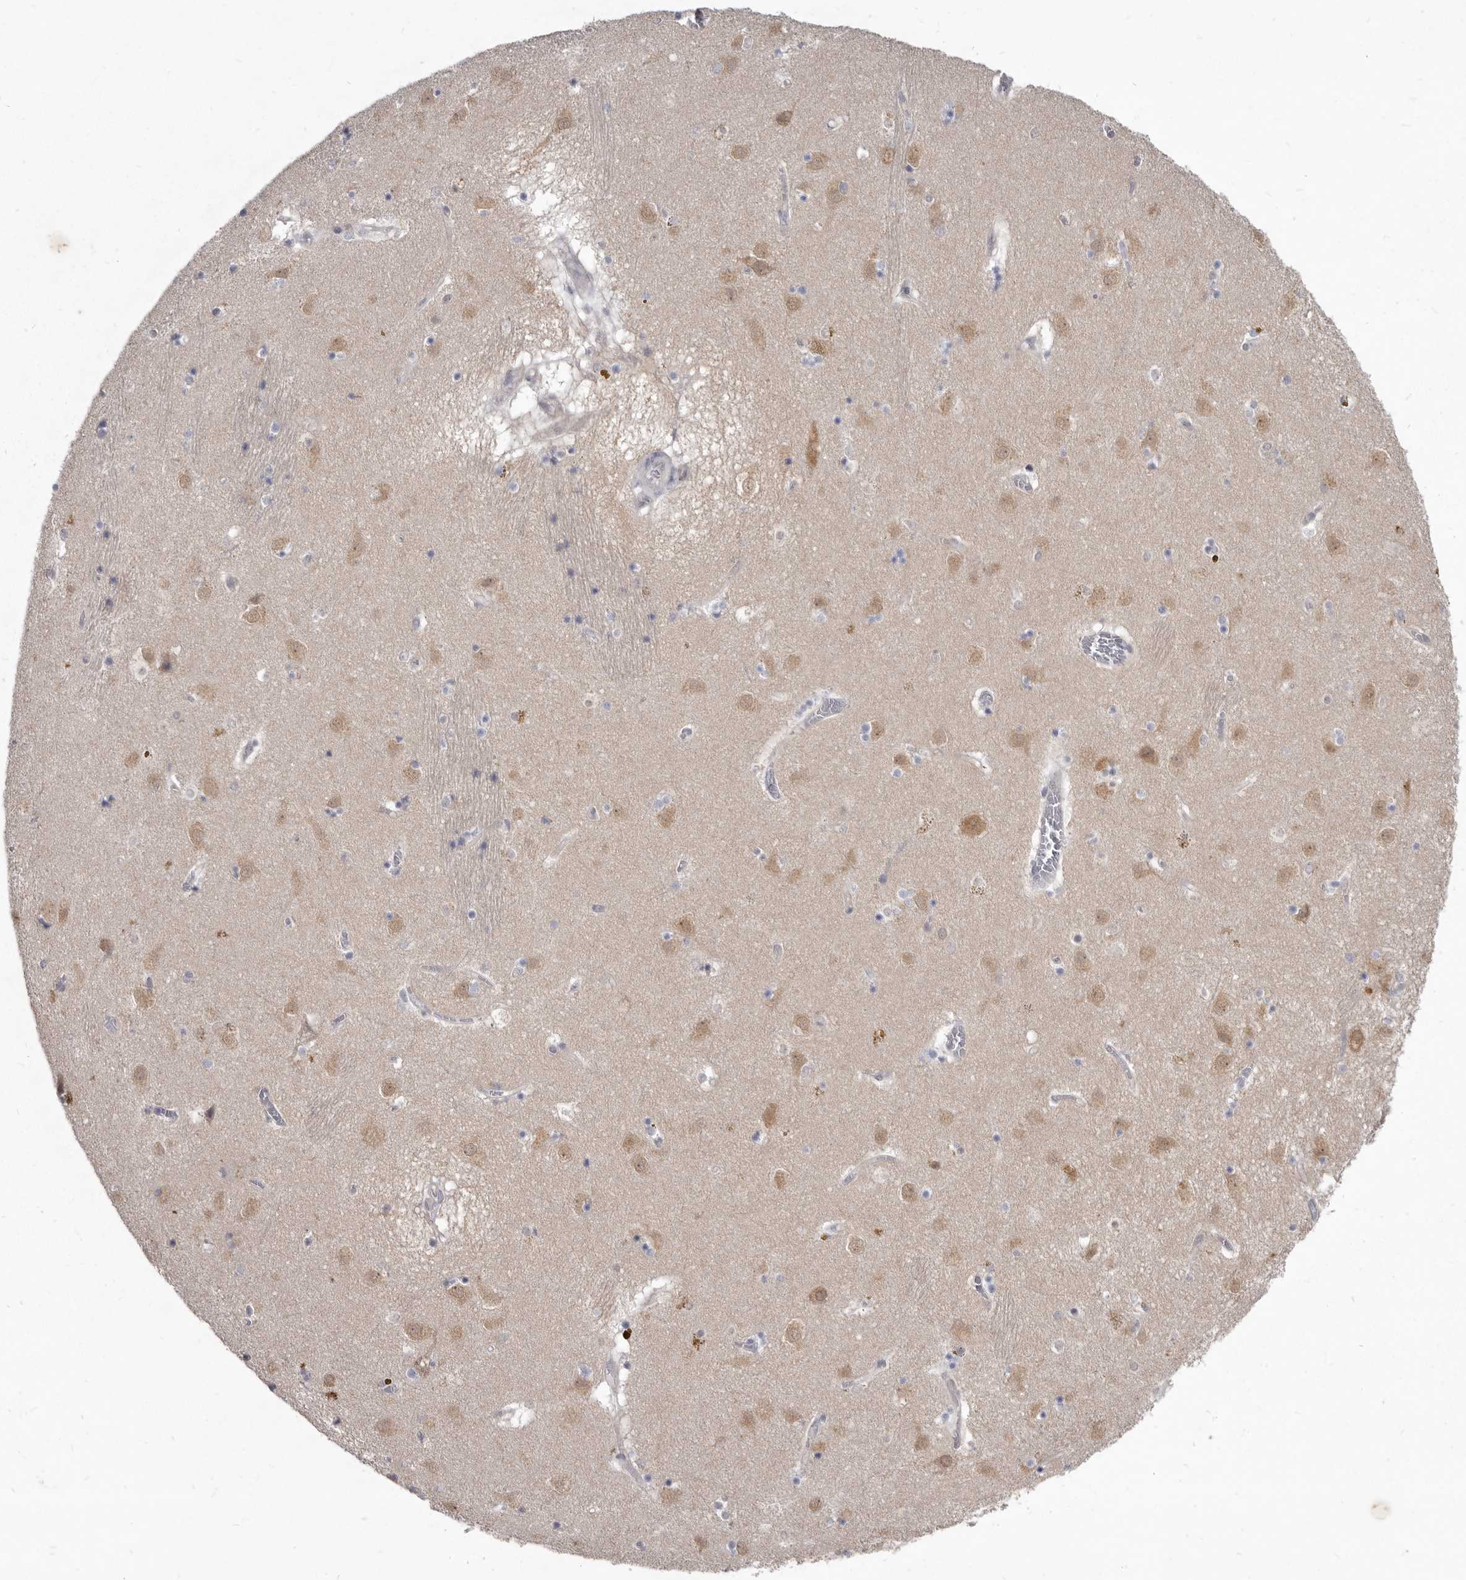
{"staining": {"intensity": "negative", "quantity": "none", "location": "none"}, "tissue": "caudate", "cell_type": "Glial cells", "image_type": "normal", "snomed": [{"axis": "morphology", "description": "Normal tissue, NOS"}, {"axis": "topography", "description": "Lateral ventricle wall"}], "caption": "A high-resolution histopathology image shows IHC staining of normal caudate, which displays no significant positivity in glial cells.", "gene": "GSK3B", "patient": {"sex": "male", "age": 70}}